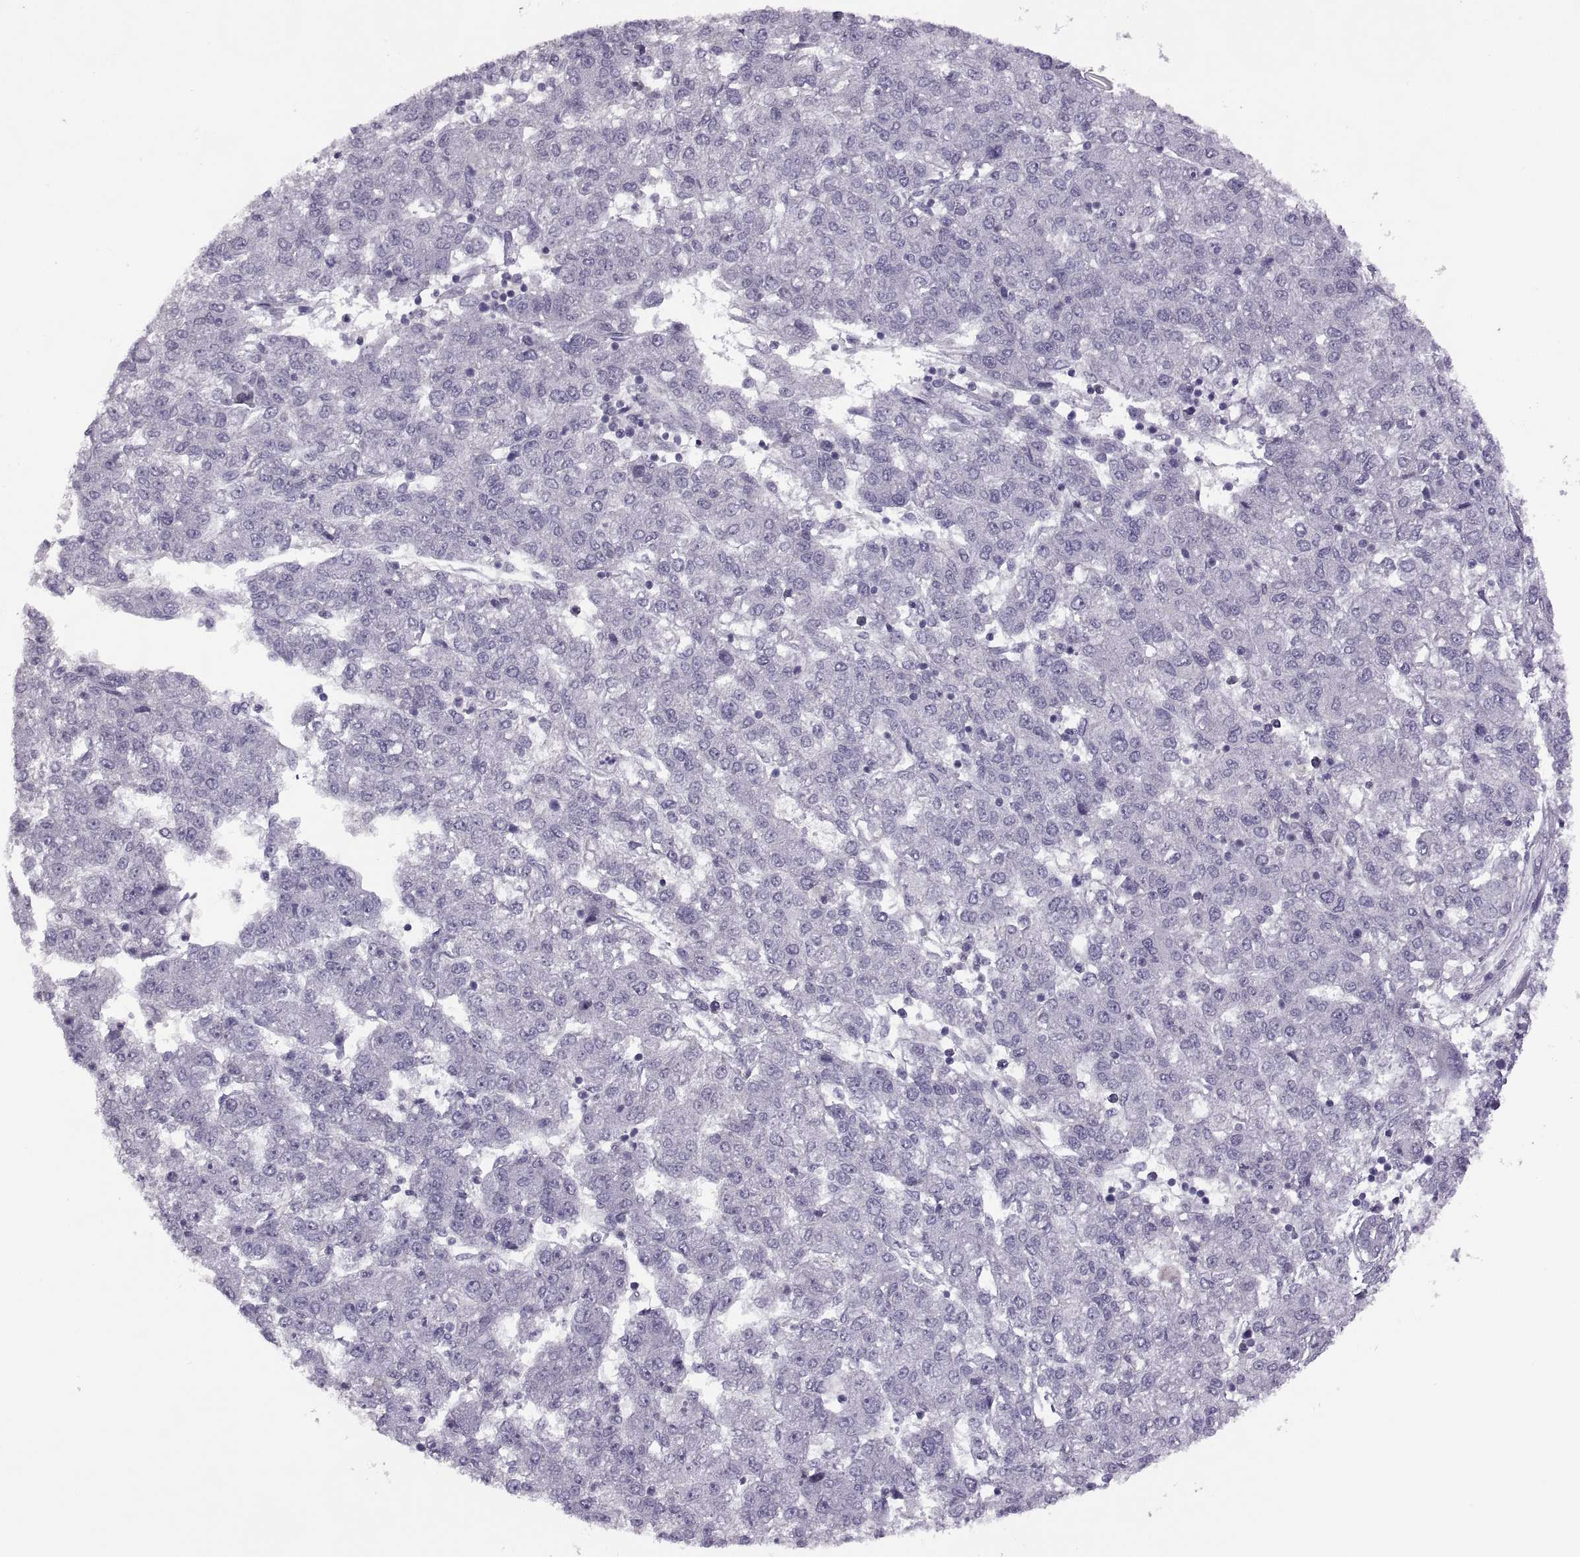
{"staining": {"intensity": "negative", "quantity": "none", "location": "none"}, "tissue": "liver cancer", "cell_type": "Tumor cells", "image_type": "cancer", "snomed": [{"axis": "morphology", "description": "Carcinoma, Hepatocellular, NOS"}, {"axis": "topography", "description": "Liver"}], "caption": "Immunohistochemistry of liver cancer displays no expression in tumor cells.", "gene": "RSPH6A", "patient": {"sex": "male", "age": 56}}